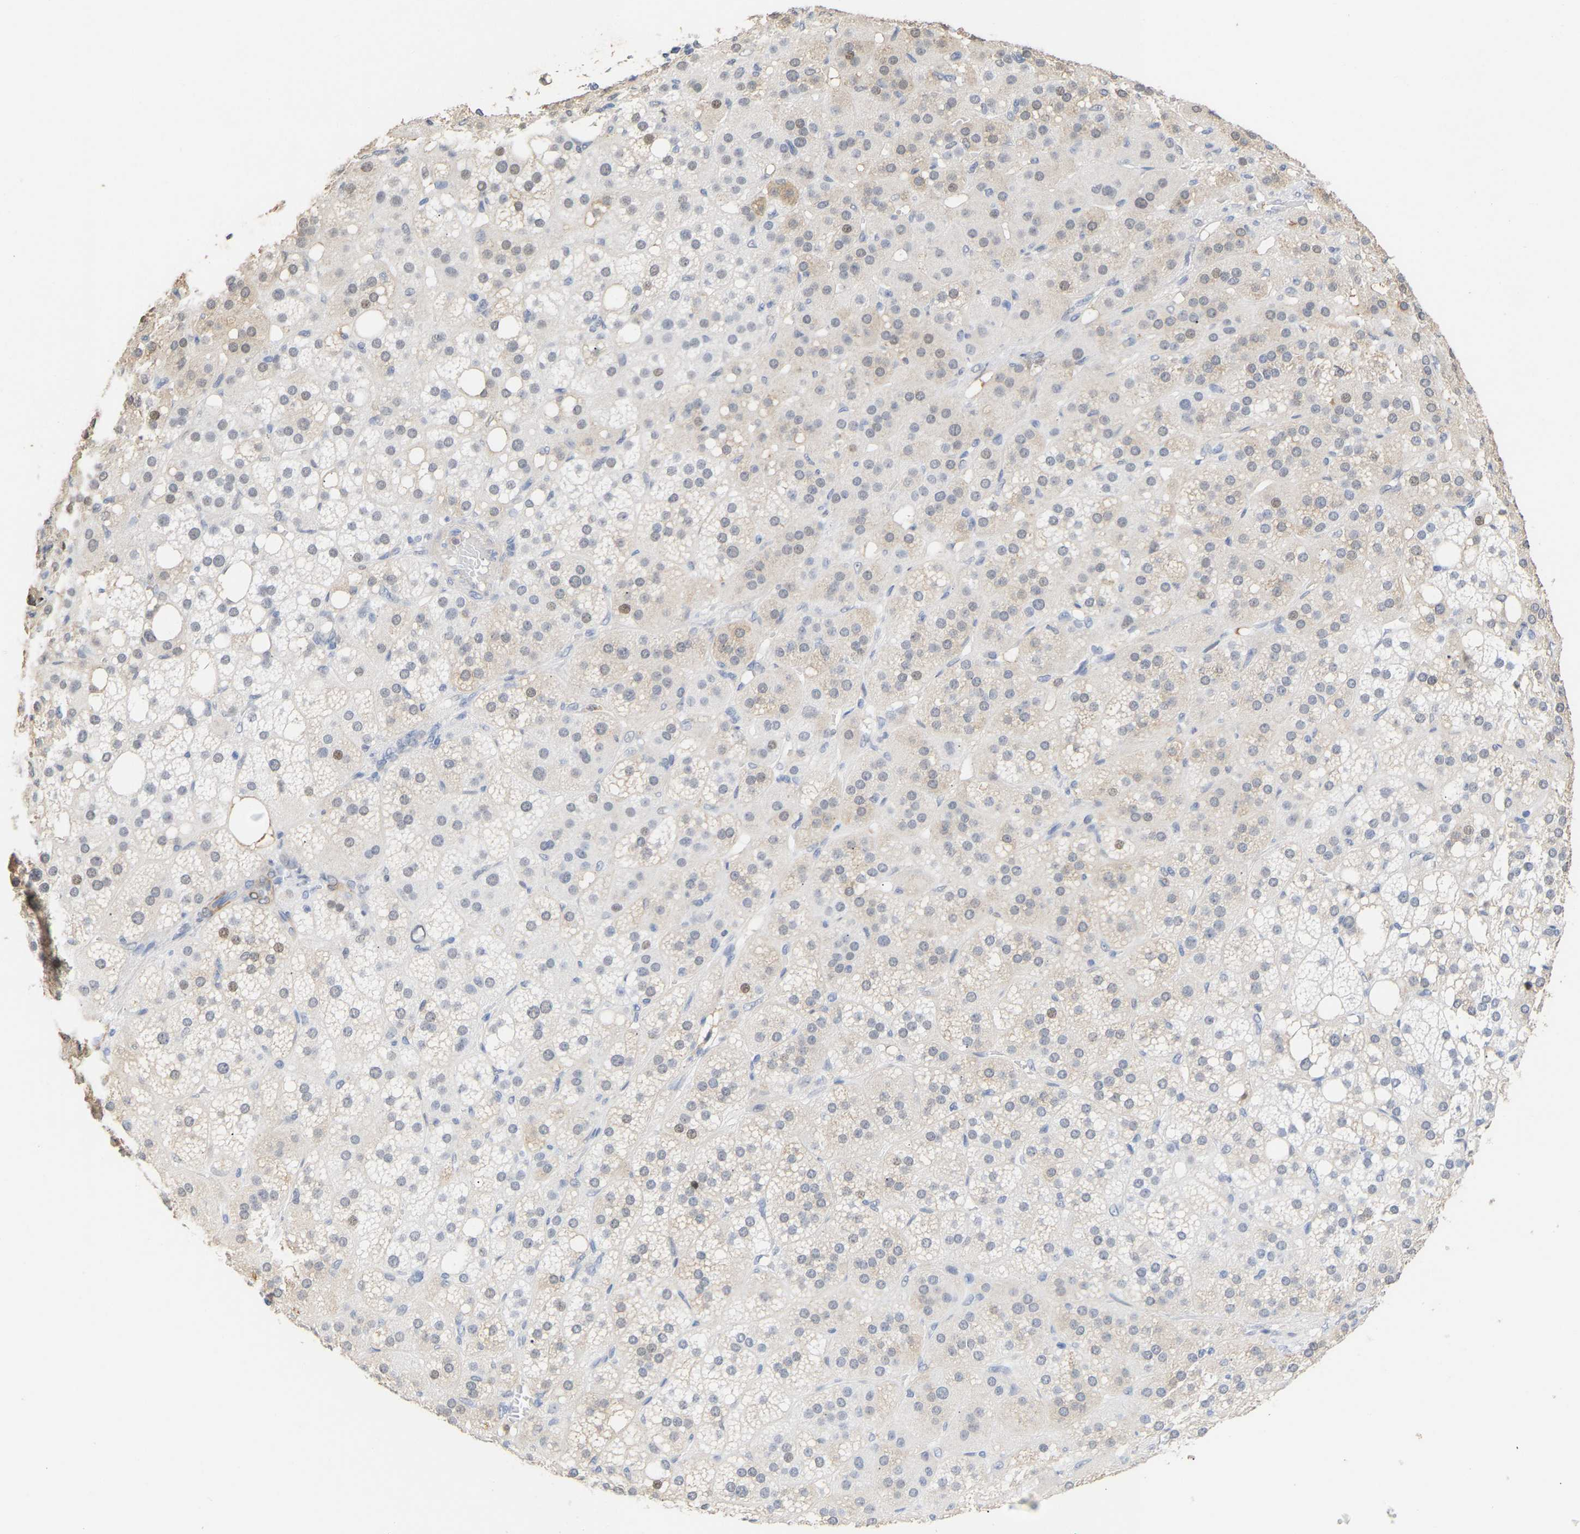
{"staining": {"intensity": "moderate", "quantity": "<25%", "location": "nuclear"}, "tissue": "adrenal gland", "cell_type": "Glandular cells", "image_type": "normal", "snomed": [{"axis": "morphology", "description": "Normal tissue, NOS"}, {"axis": "topography", "description": "Adrenal gland"}], "caption": "Immunohistochemical staining of unremarkable human adrenal gland exhibits moderate nuclear protein staining in approximately <25% of glandular cells. The staining is performed using DAB (3,3'-diaminobenzidine) brown chromogen to label protein expression. The nuclei are counter-stained blue using hematoxylin.", "gene": "AMPH", "patient": {"sex": "female", "age": 59}}